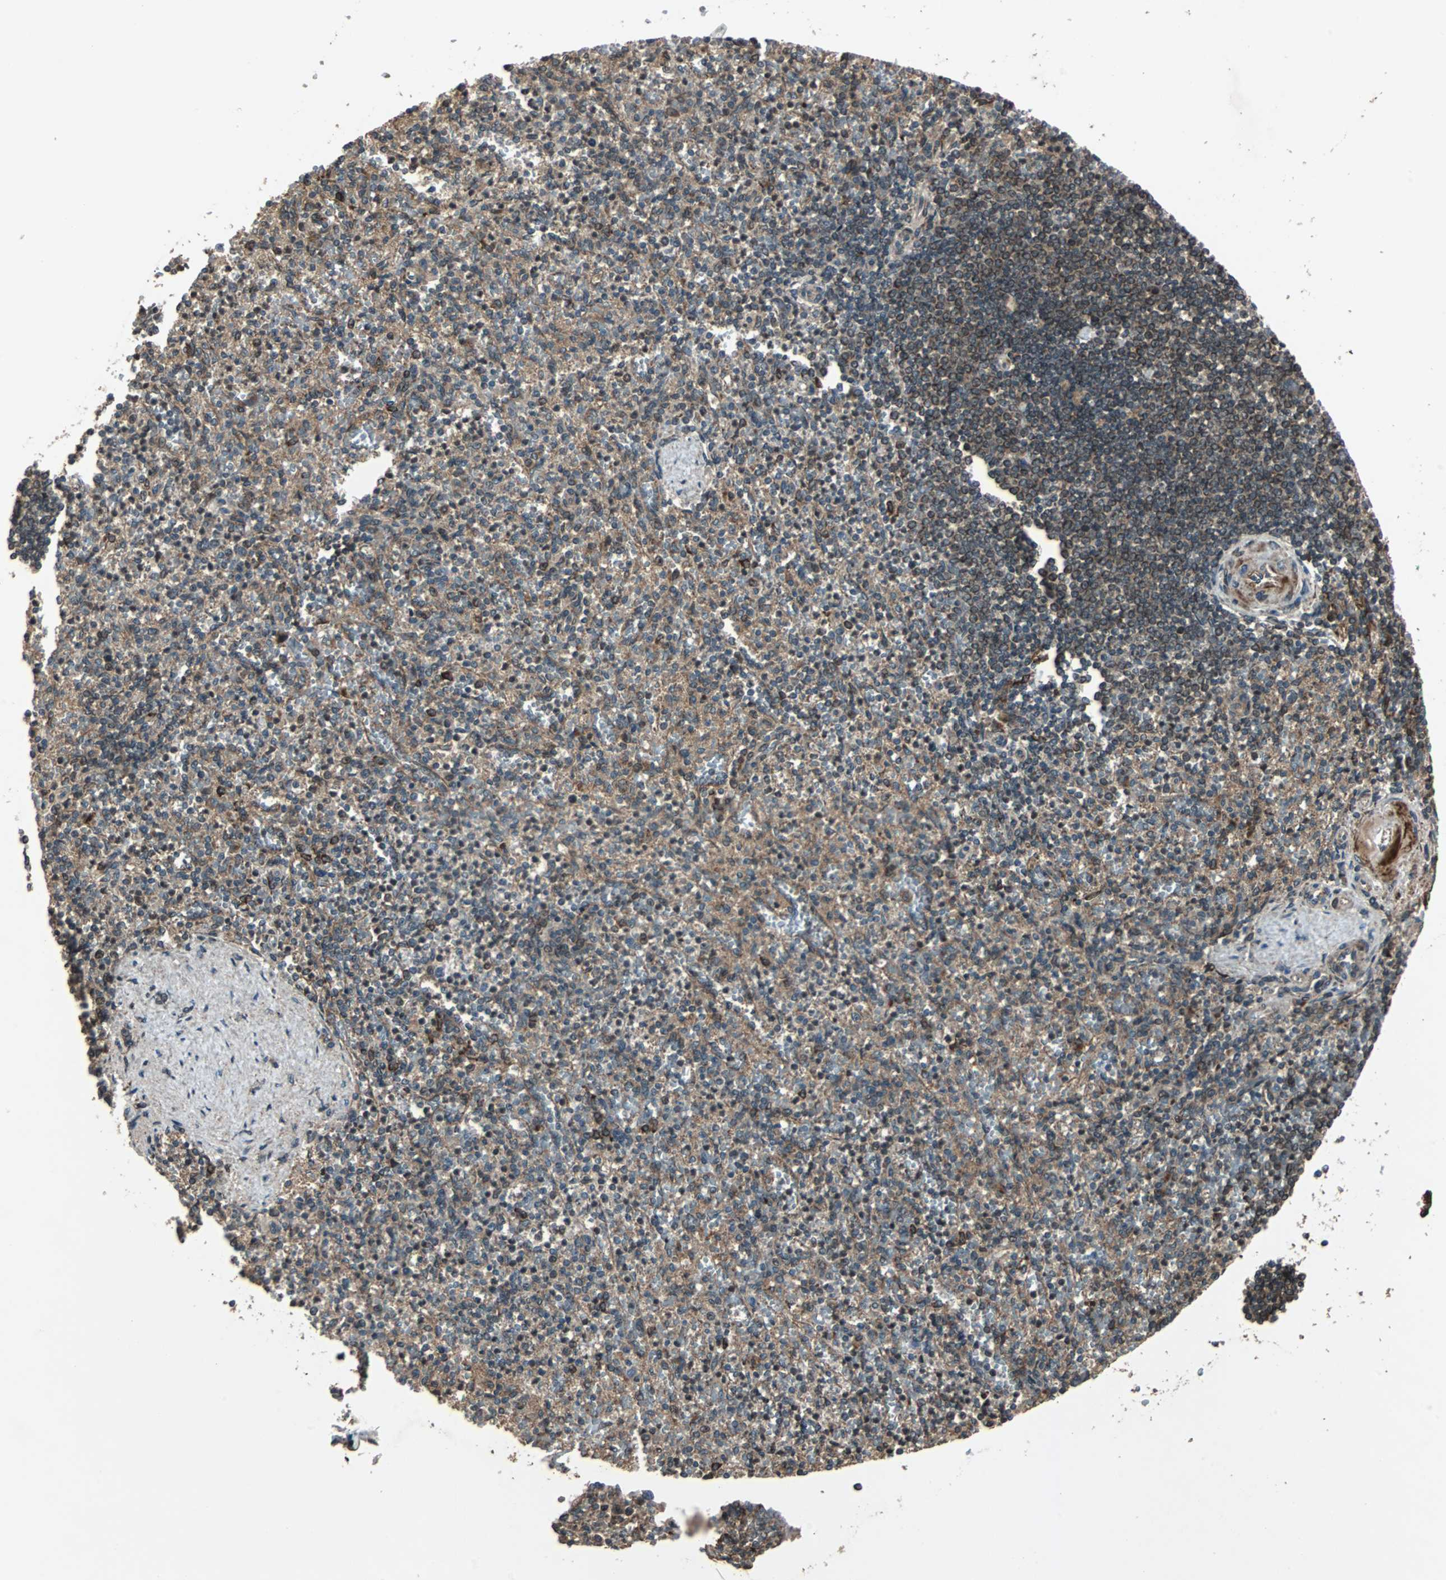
{"staining": {"intensity": "moderate", "quantity": "25%-75%", "location": "cytoplasmic/membranous"}, "tissue": "spleen", "cell_type": "Cells in red pulp", "image_type": "normal", "snomed": [{"axis": "morphology", "description": "Normal tissue, NOS"}, {"axis": "topography", "description": "Spleen"}], "caption": "Moderate cytoplasmic/membranous protein expression is appreciated in about 25%-75% of cells in red pulp in spleen.", "gene": "RAB7A", "patient": {"sex": "female", "age": 74}}